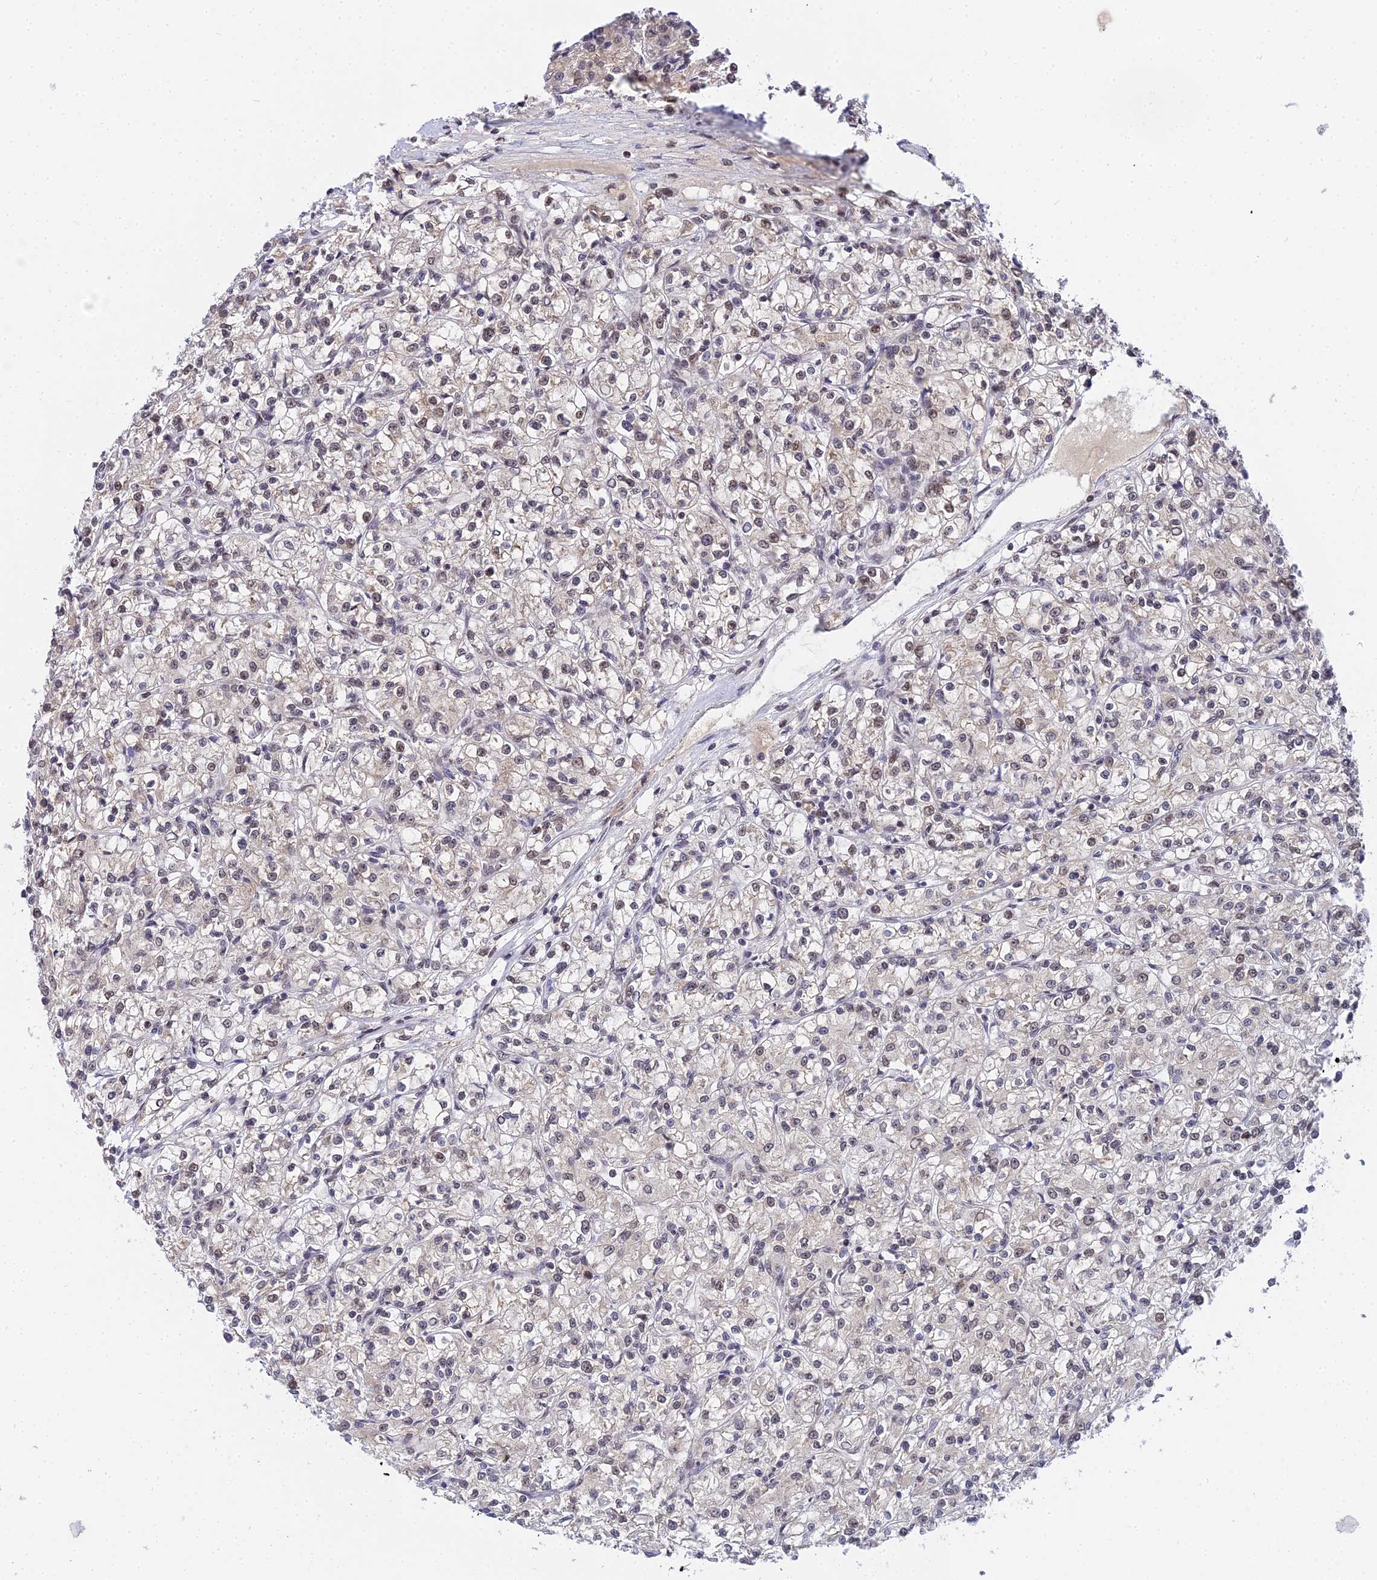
{"staining": {"intensity": "moderate", "quantity": "<25%", "location": "nuclear"}, "tissue": "renal cancer", "cell_type": "Tumor cells", "image_type": "cancer", "snomed": [{"axis": "morphology", "description": "Adenocarcinoma, NOS"}, {"axis": "topography", "description": "Kidney"}], "caption": "Immunohistochemical staining of human adenocarcinoma (renal) demonstrates low levels of moderate nuclear positivity in approximately <25% of tumor cells. Nuclei are stained in blue.", "gene": "EXOSC3", "patient": {"sex": "female", "age": 59}}